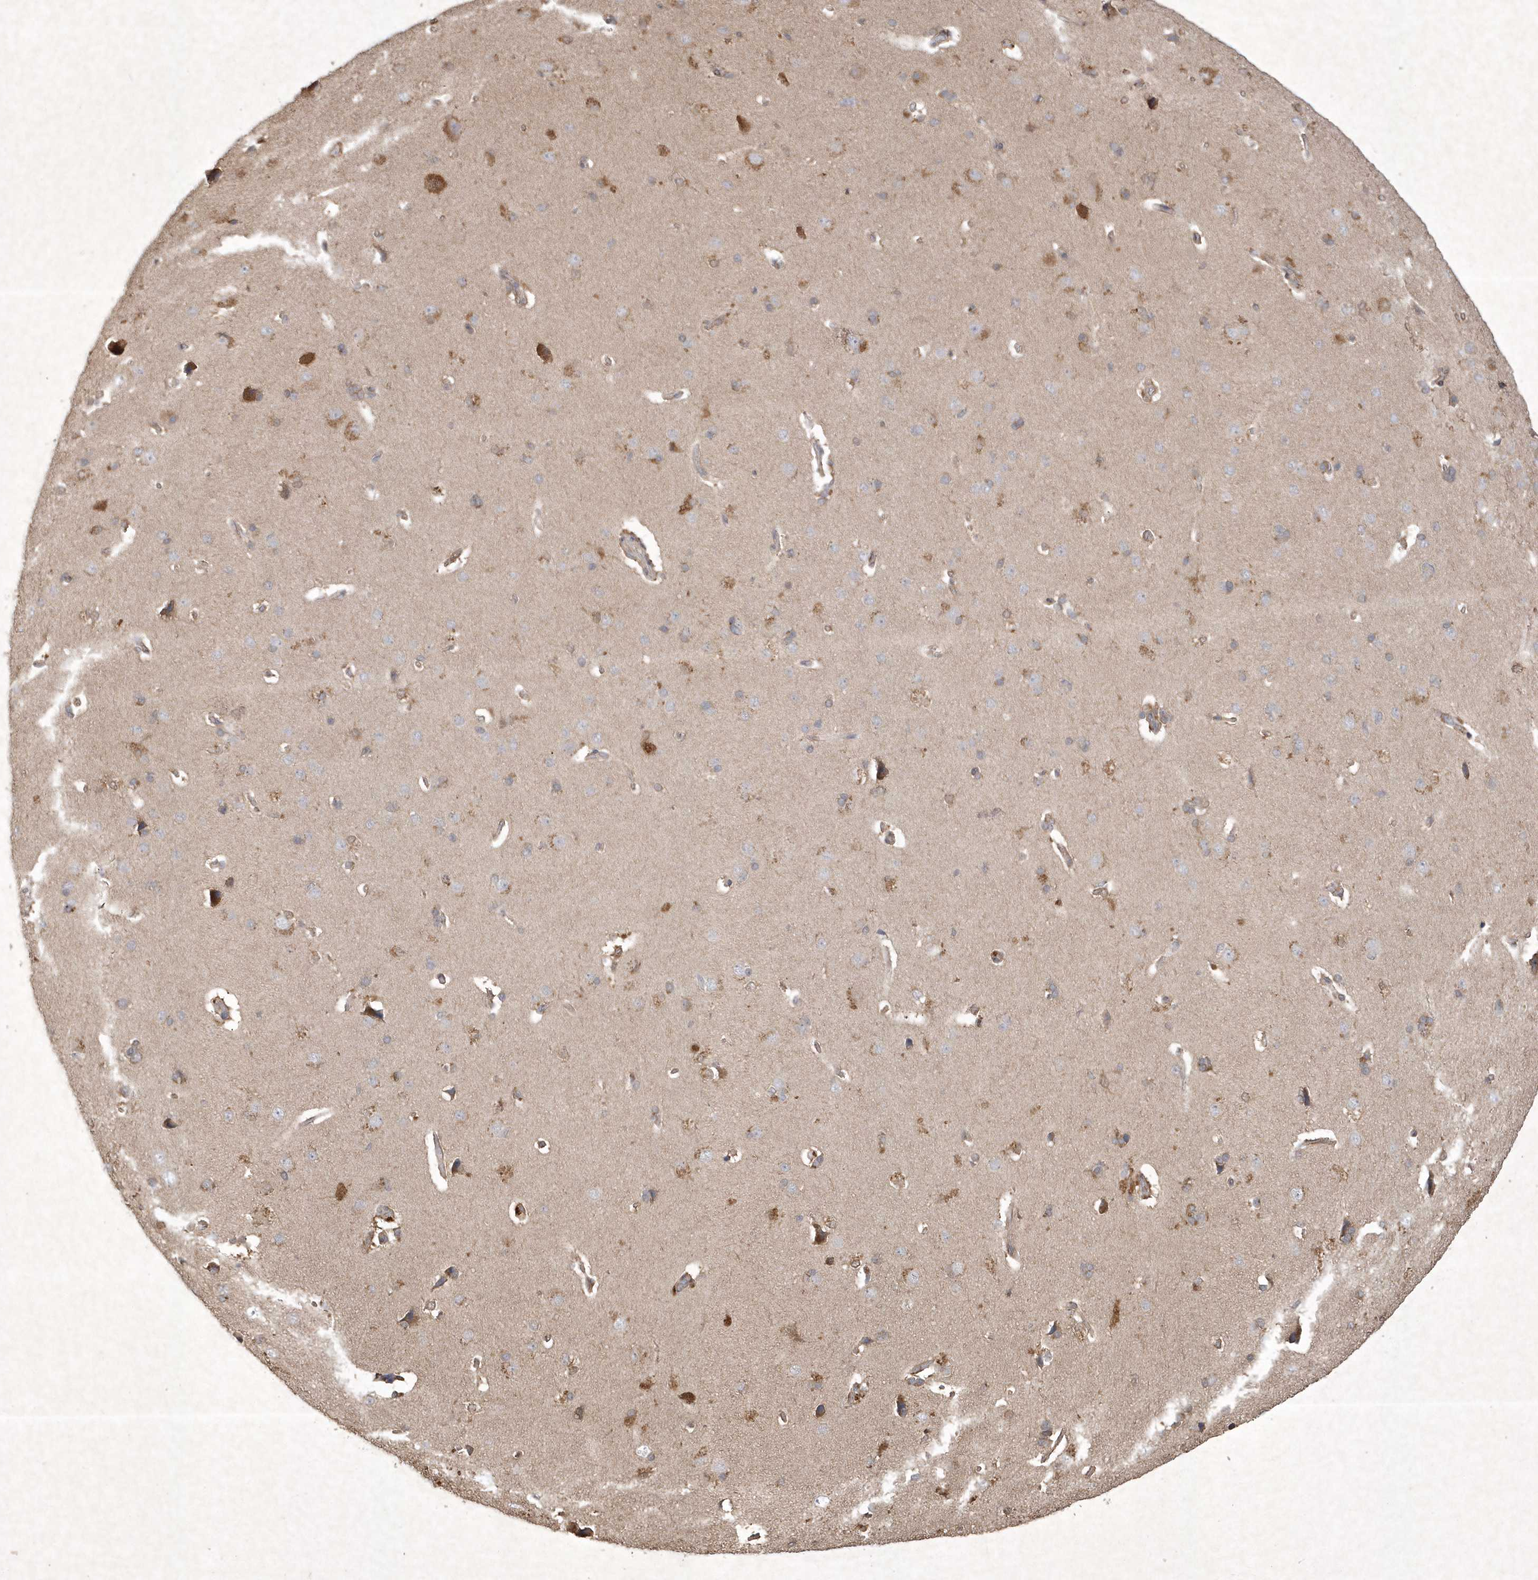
{"staining": {"intensity": "weak", "quantity": ">75%", "location": "cytoplasmic/membranous"}, "tissue": "cerebral cortex", "cell_type": "Endothelial cells", "image_type": "normal", "snomed": [{"axis": "morphology", "description": "Normal tissue, NOS"}, {"axis": "topography", "description": "Cerebral cortex"}], "caption": "Protein analysis of unremarkable cerebral cortex displays weak cytoplasmic/membranous staining in about >75% of endothelial cells.", "gene": "AKR7A2", "patient": {"sex": "male", "age": 62}}